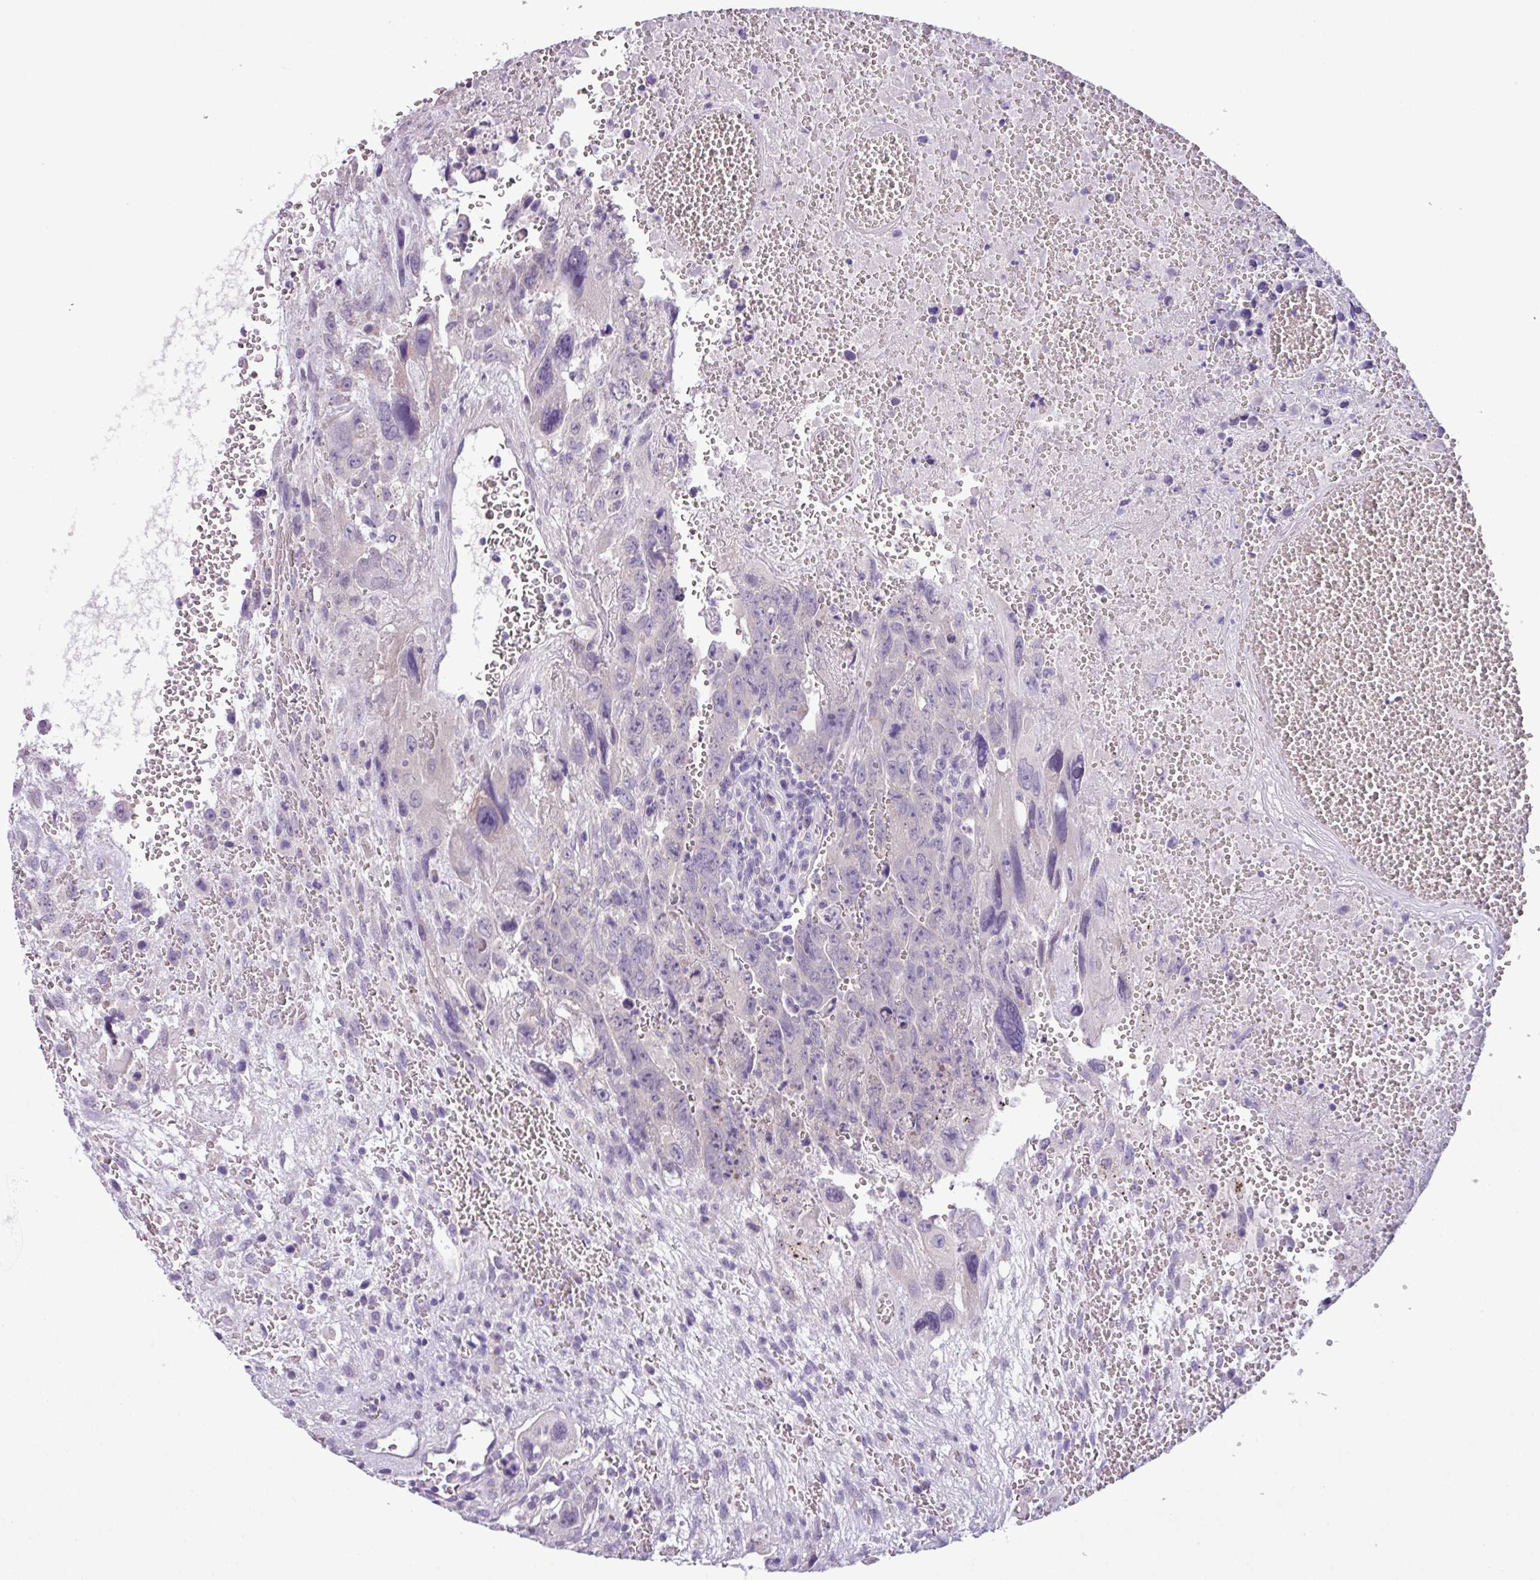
{"staining": {"intensity": "negative", "quantity": "none", "location": "none"}, "tissue": "testis cancer", "cell_type": "Tumor cells", "image_type": "cancer", "snomed": [{"axis": "morphology", "description": "Carcinoma, Embryonal, NOS"}, {"axis": "topography", "description": "Testis"}], "caption": "Protein analysis of testis embryonal carcinoma reveals no significant expression in tumor cells.", "gene": "C20orf27", "patient": {"sex": "male", "age": 28}}